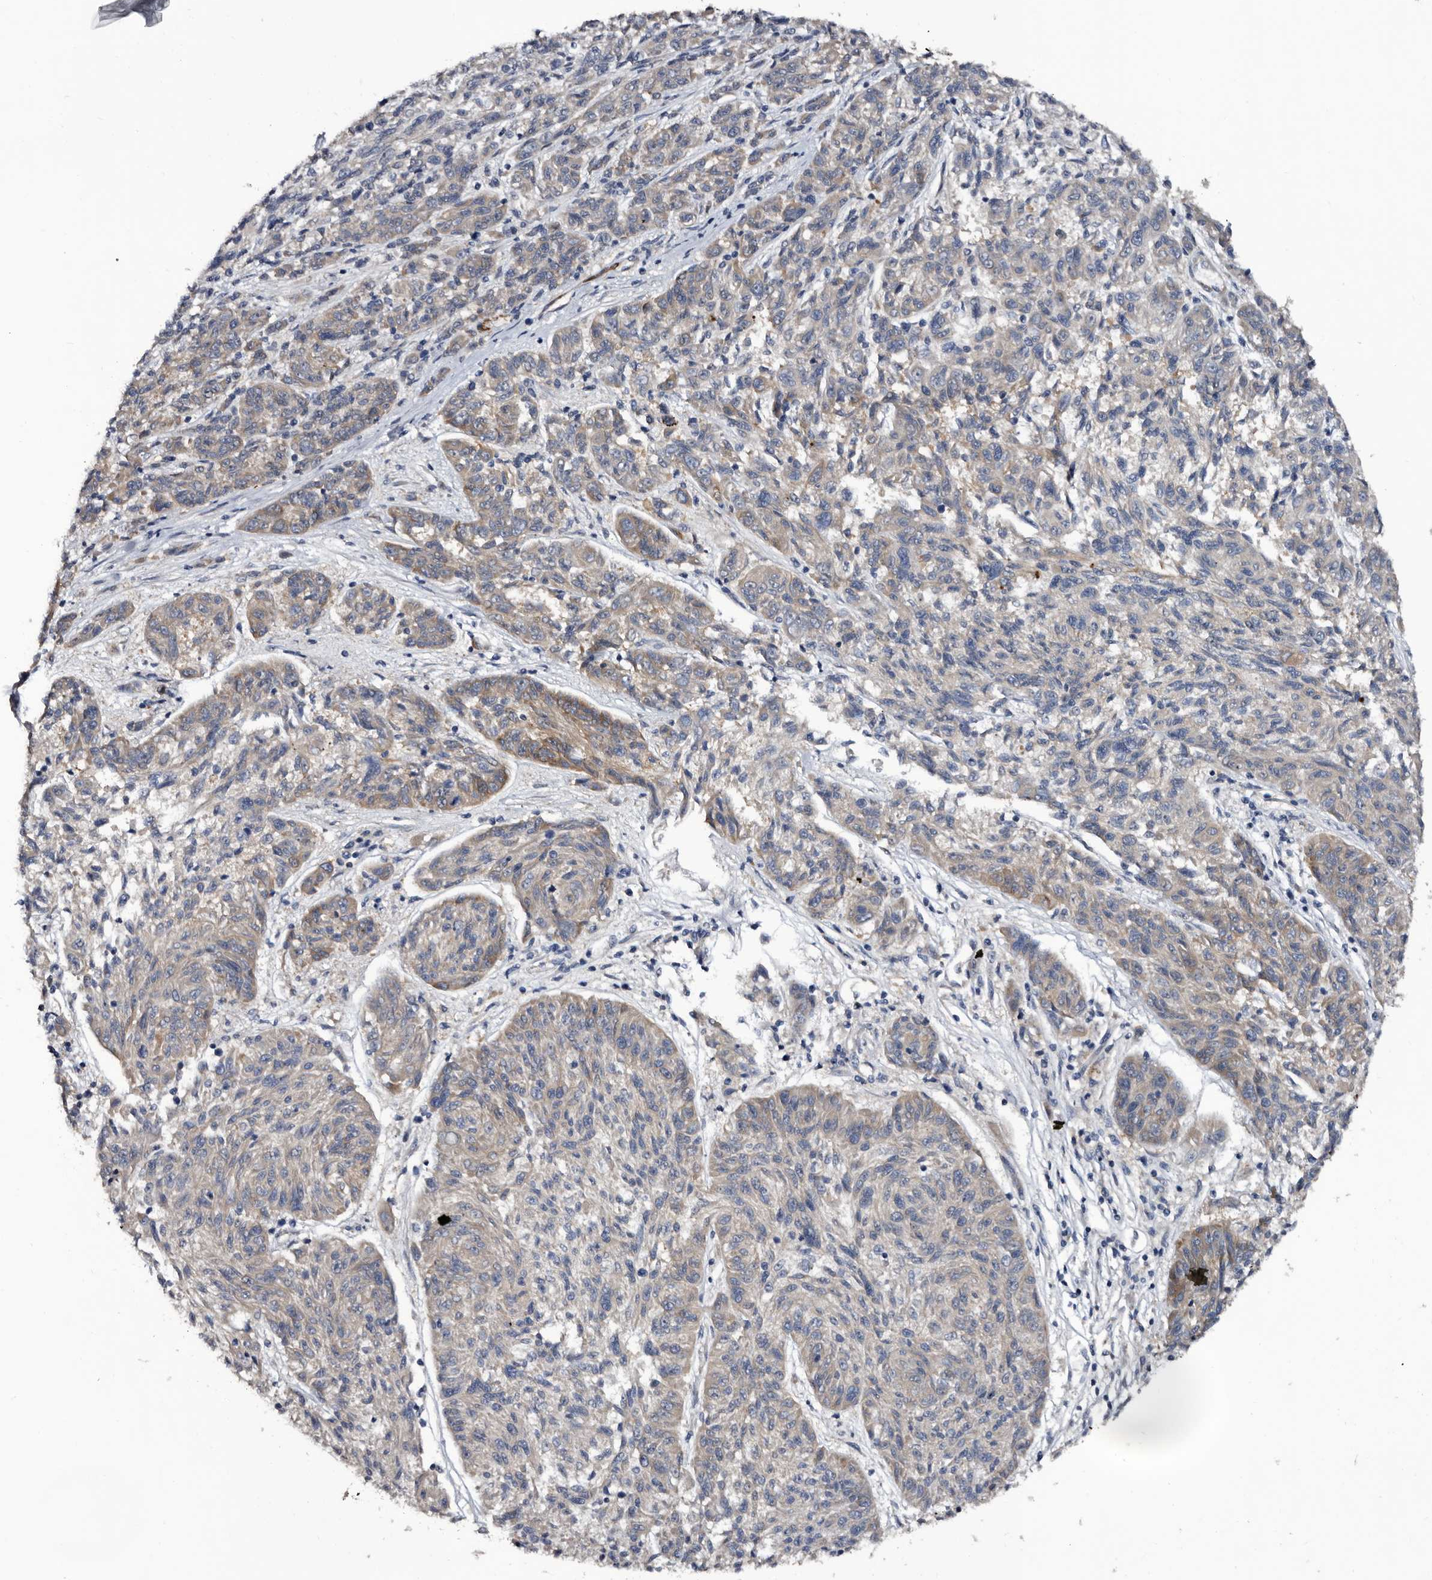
{"staining": {"intensity": "weak", "quantity": "<25%", "location": "cytoplasmic/membranous"}, "tissue": "melanoma", "cell_type": "Tumor cells", "image_type": "cancer", "snomed": [{"axis": "morphology", "description": "Malignant melanoma, NOS"}, {"axis": "topography", "description": "Skin"}], "caption": "A micrograph of human melanoma is negative for staining in tumor cells.", "gene": "IARS1", "patient": {"sex": "male", "age": 53}}